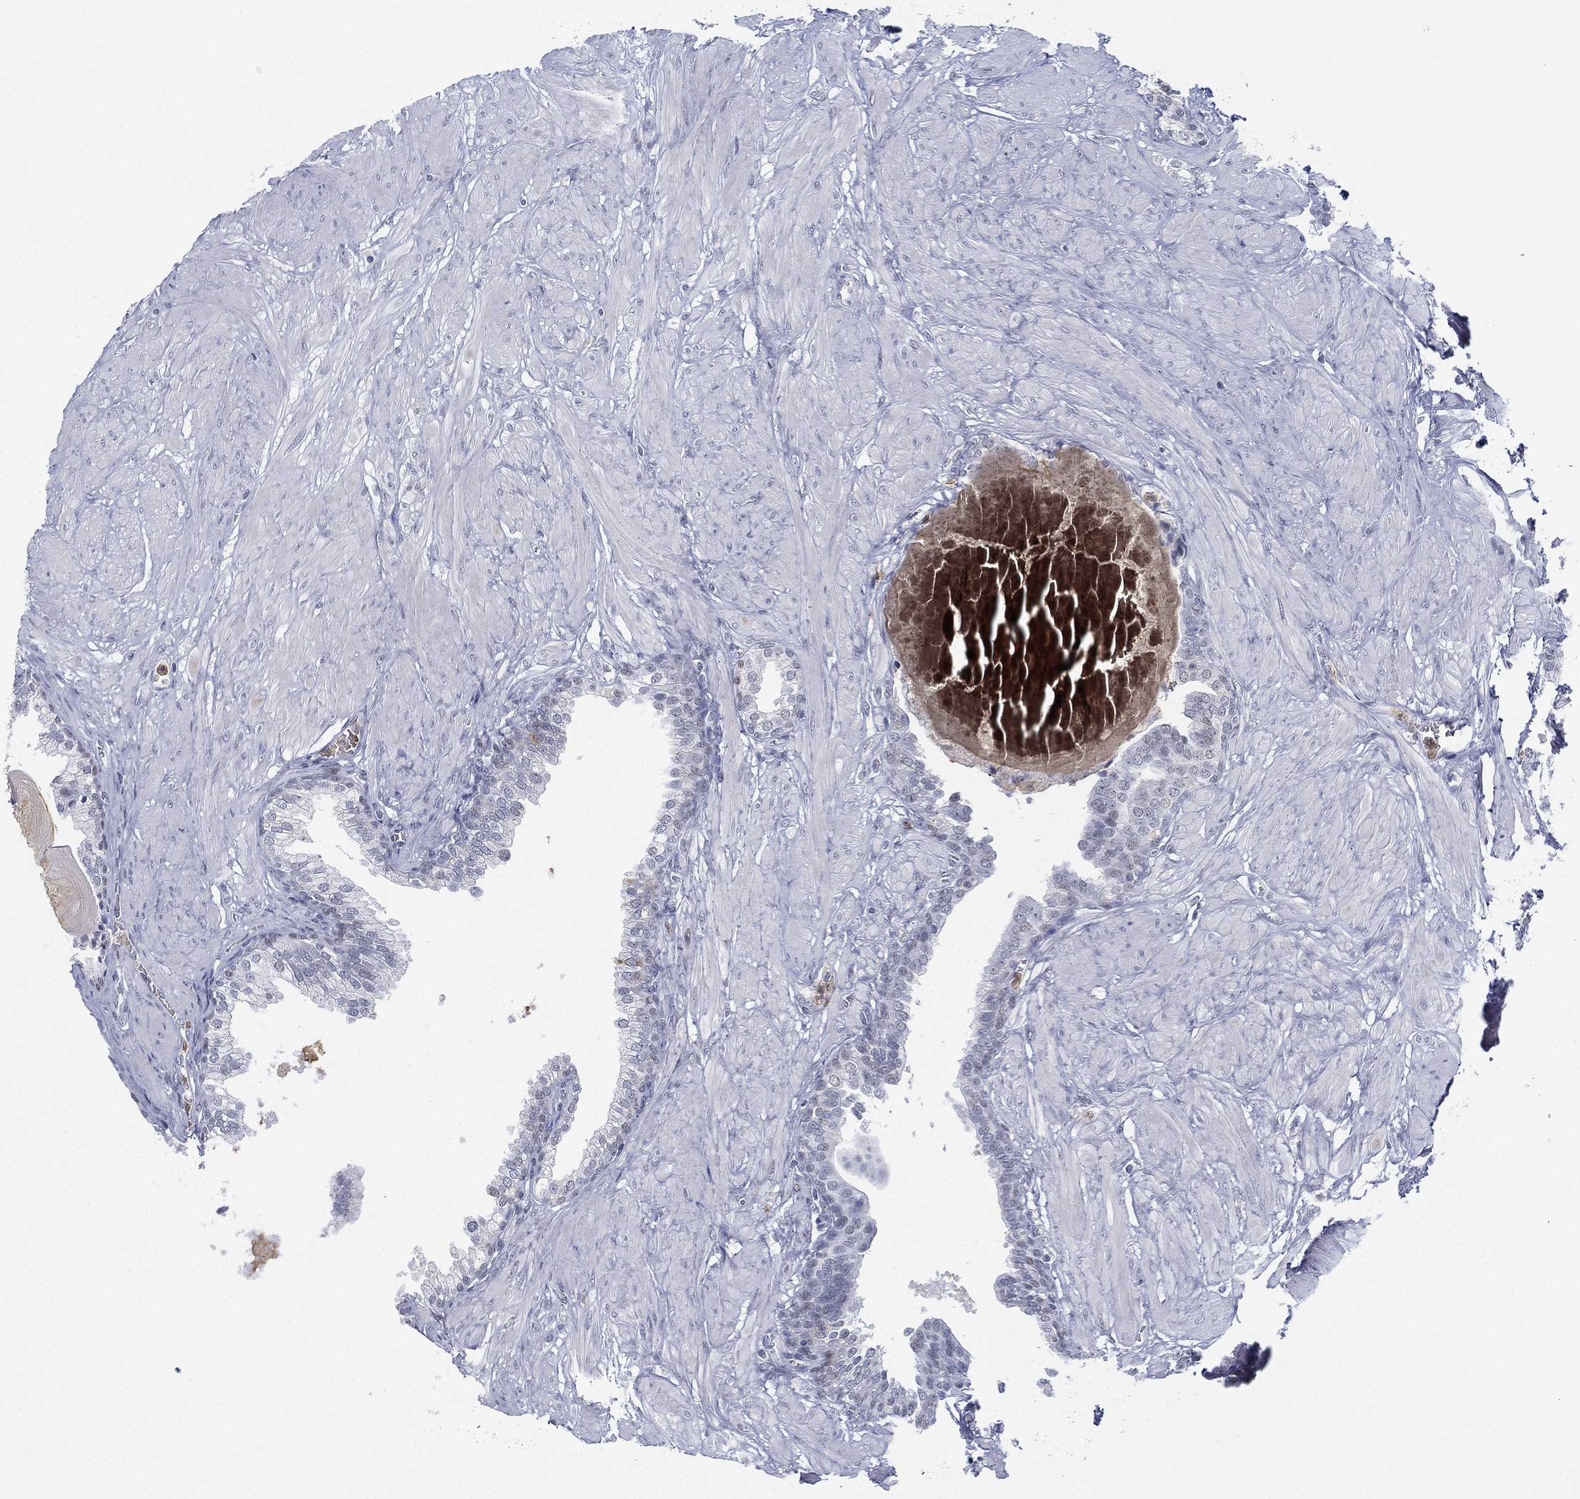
{"staining": {"intensity": "negative", "quantity": "none", "location": "none"}, "tissue": "prostate cancer", "cell_type": "Tumor cells", "image_type": "cancer", "snomed": [{"axis": "morphology", "description": "Adenocarcinoma, NOS"}, {"axis": "topography", "description": "Prostate"}], "caption": "High magnification brightfield microscopy of prostate cancer (adenocarcinoma) stained with DAB (3,3'-diaminobenzidine) (brown) and counterstained with hematoxylin (blue): tumor cells show no significant staining.", "gene": "ZNF711", "patient": {"sex": "male", "age": 69}}